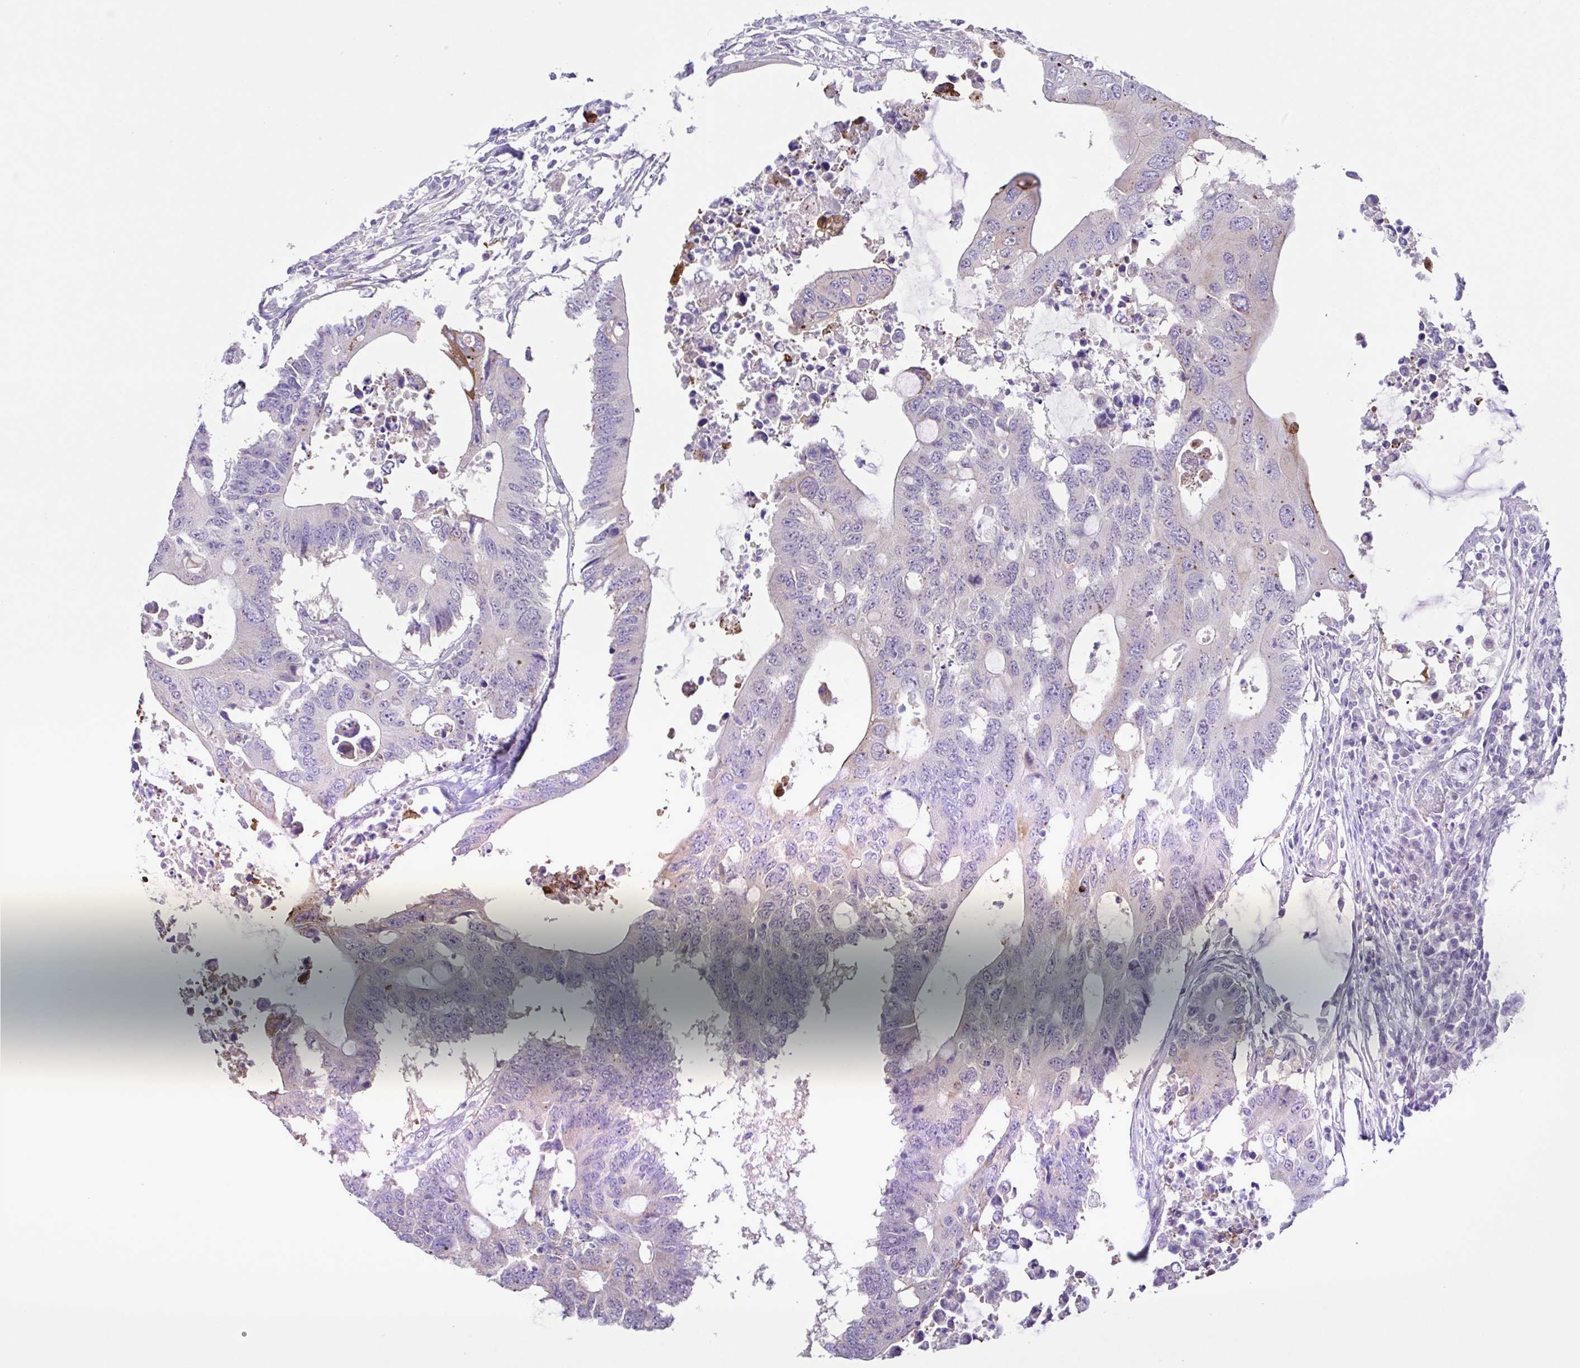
{"staining": {"intensity": "negative", "quantity": "none", "location": "none"}, "tissue": "colorectal cancer", "cell_type": "Tumor cells", "image_type": "cancer", "snomed": [{"axis": "morphology", "description": "Adenocarcinoma, NOS"}, {"axis": "topography", "description": "Colon"}], "caption": "An immunohistochemistry (IHC) image of adenocarcinoma (colorectal) is shown. There is no staining in tumor cells of adenocarcinoma (colorectal).", "gene": "DCLK2", "patient": {"sex": "male", "age": 71}}